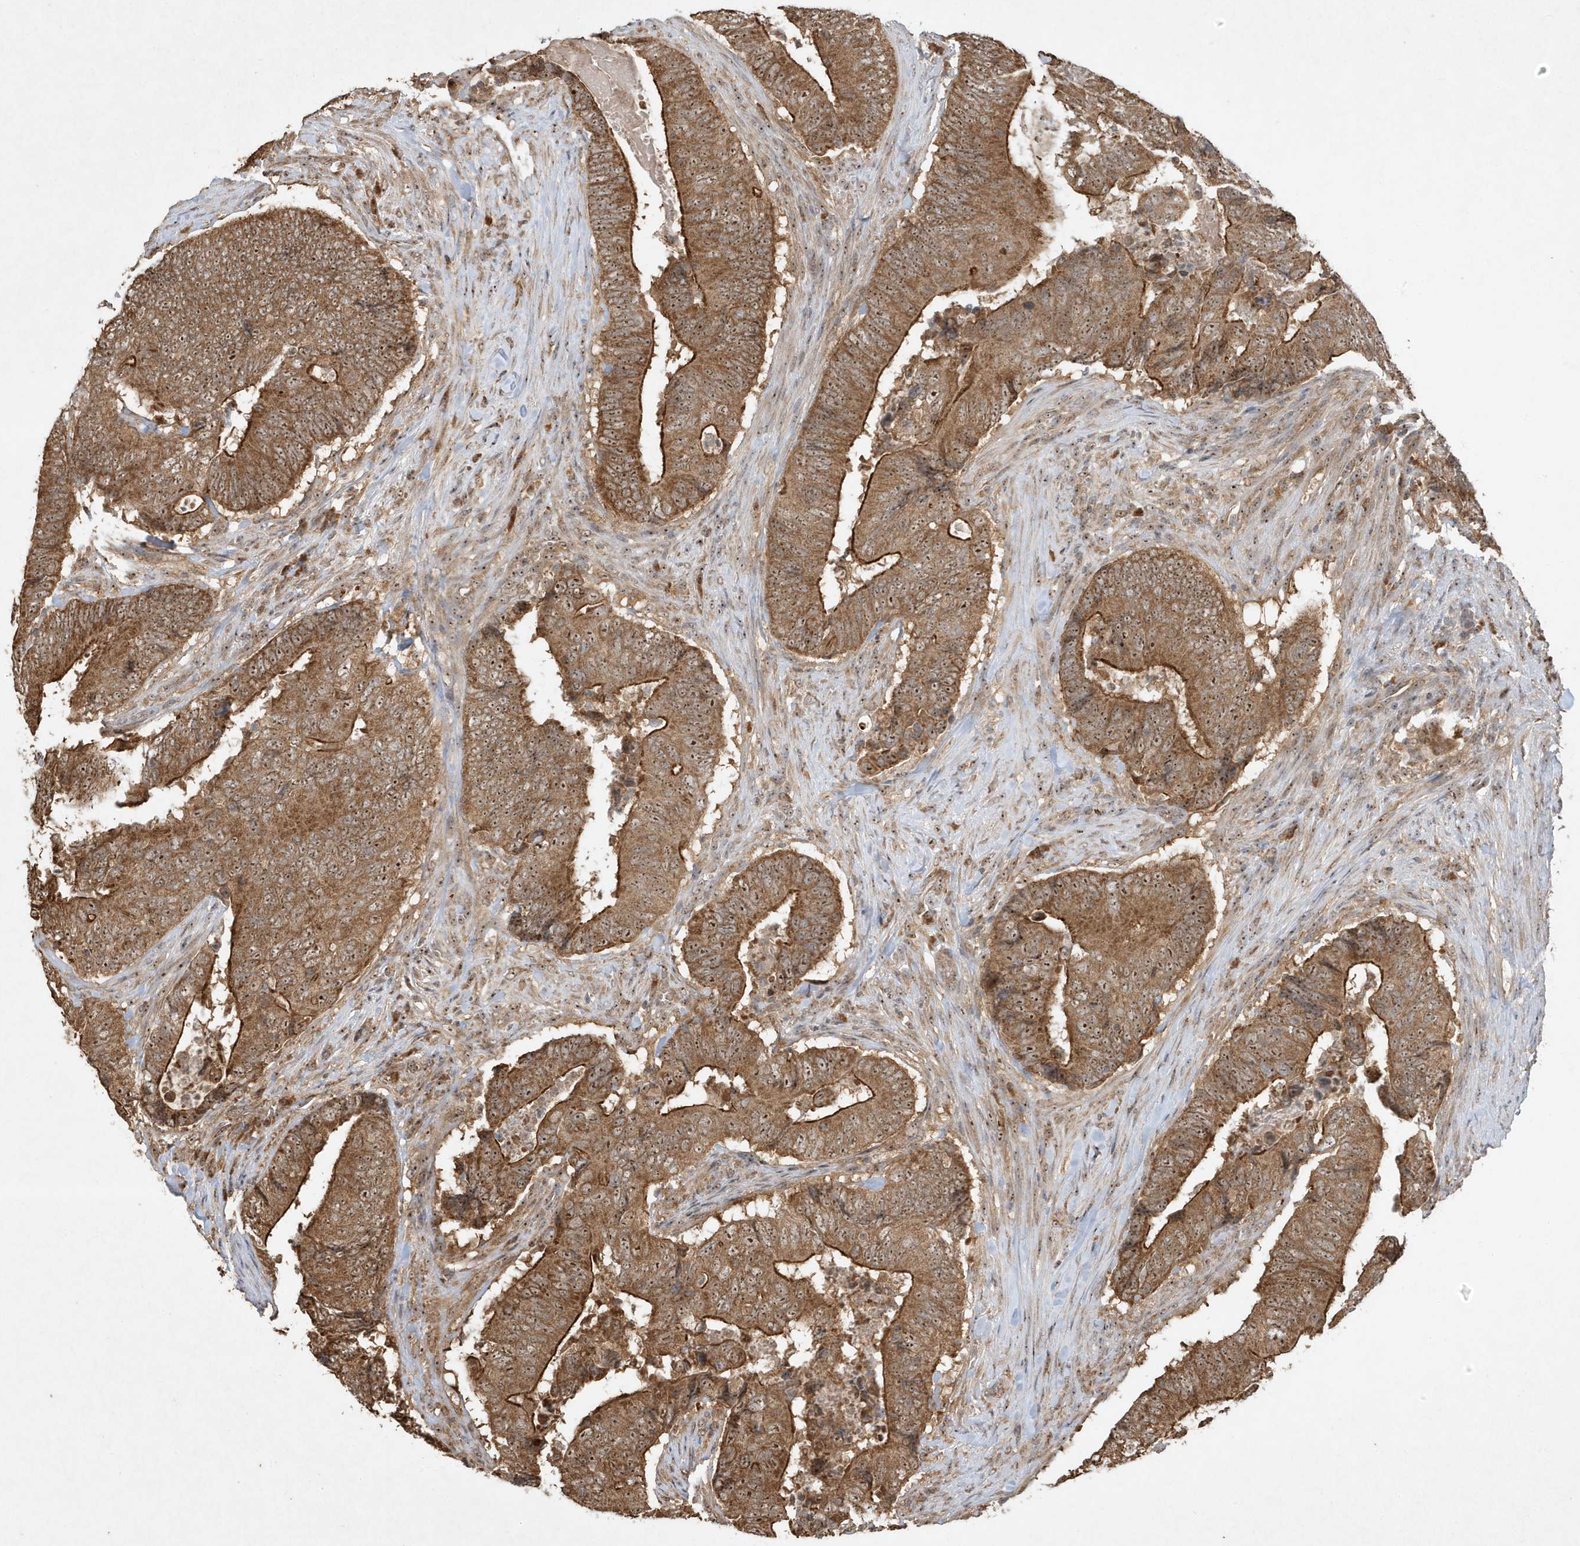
{"staining": {"intensity": "strong", "quantity": ">75%", "location": "cytoplasmic/membranous,nuclear"}, "tissue": "colorectal cancer", "cell_type": "Tumor cells", "image_type": "cancer", "snomed": [{"axis": "morphology", "description": "Normal tissue, NOS"}, {"axis": "morphology", "description": "Adenocarcinoma, NOS"}, {"axis": "topography", "description": "Colon"}], "caption": "Brown immunohistochemical staining in colorectal cancer demonstrates strong cytoplasmic/membranous and nuclear staining in approximately >75% of tumor cells.", "gene": "ABCB9", "patient": {"sex": "male", "age": 56}}